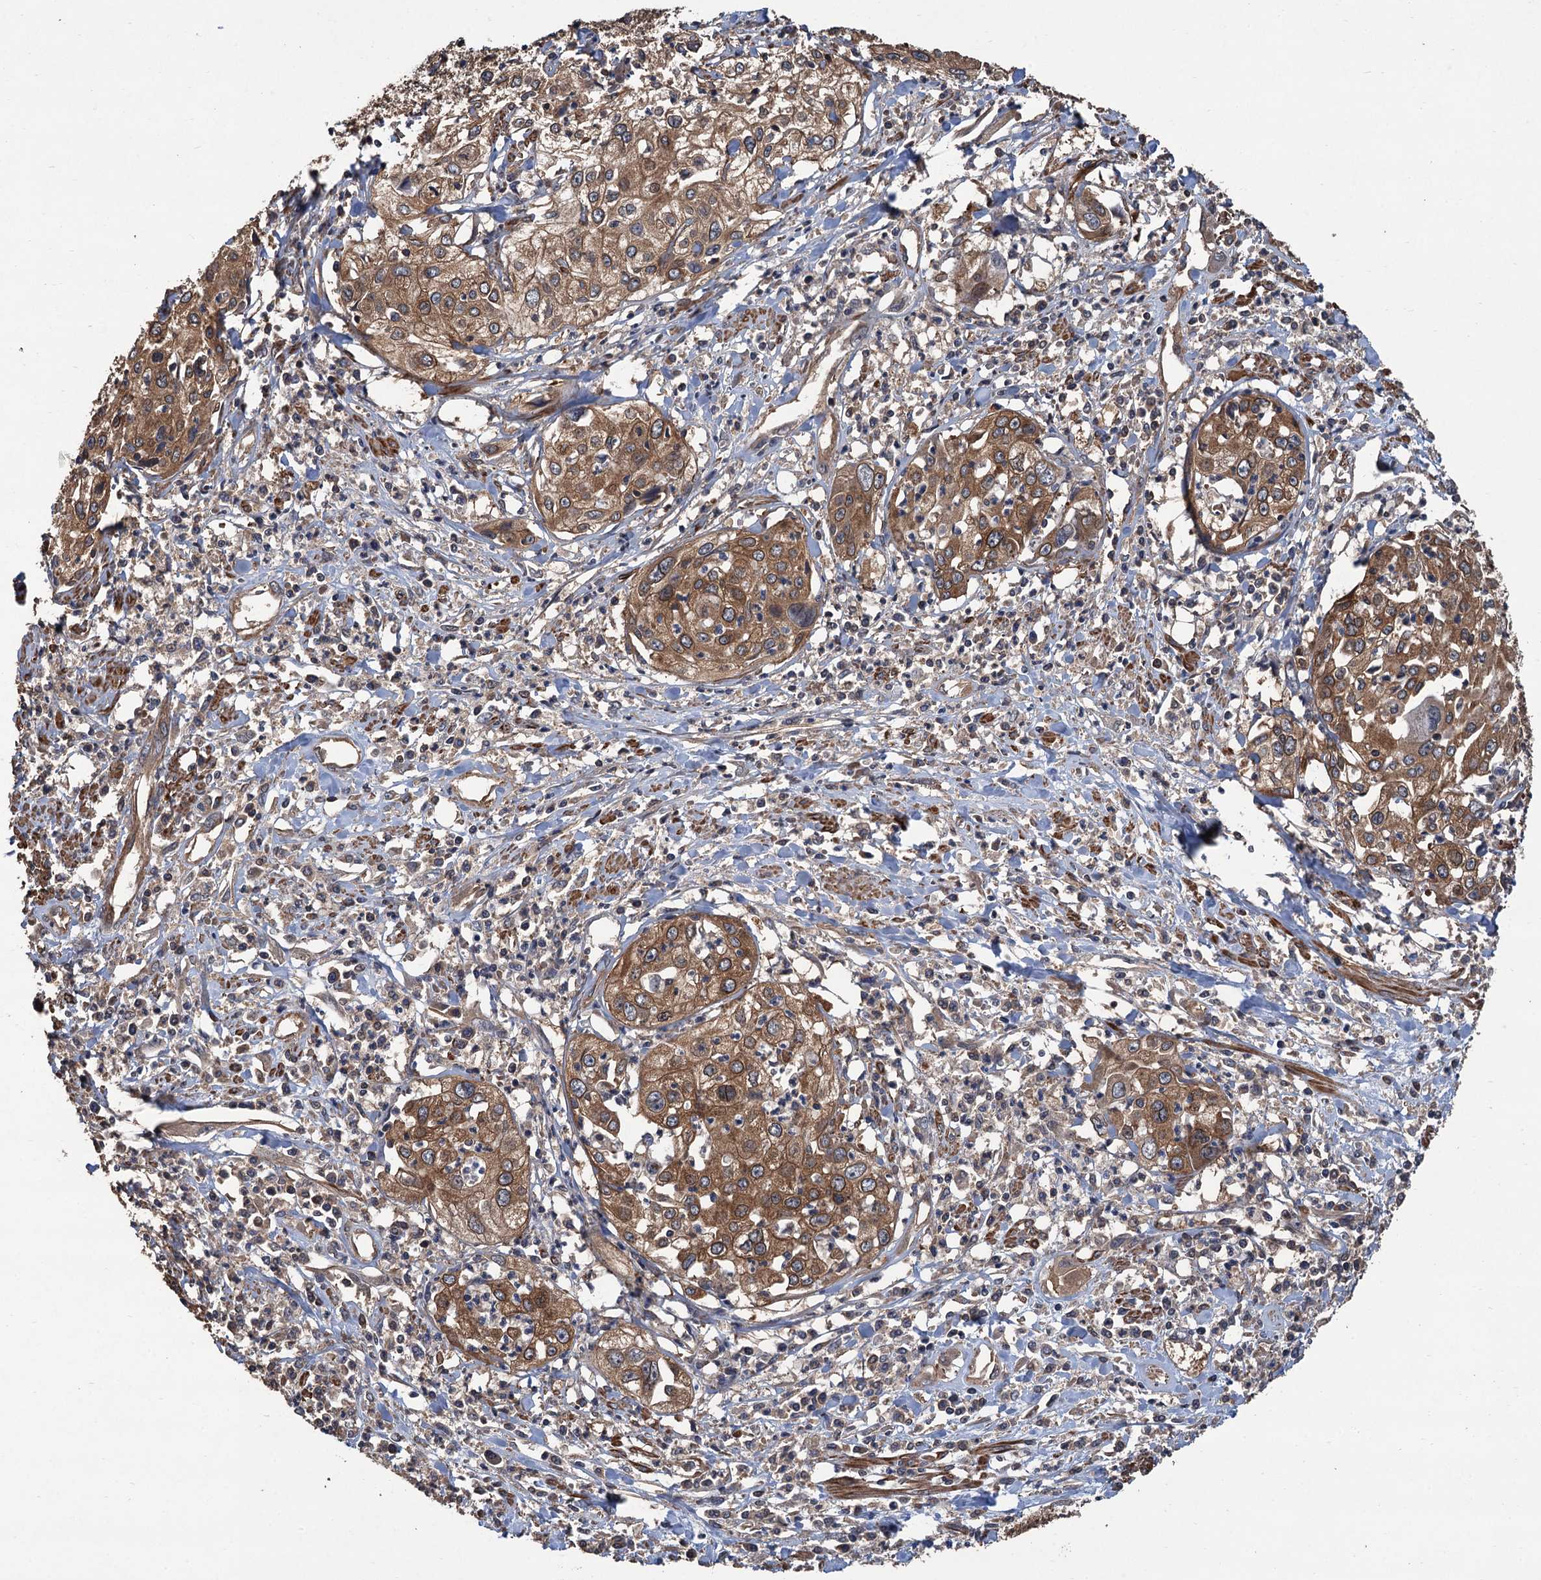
{"staining": {"intensity": "moderate", "quantity": ">75%", "location": "cytoplasmic/membranous"}, "tissue": "cervical cancer", "cell_type": "Tumor cells", "image_type": "cancer", "snomed": [{"axis": "morphology", "description": "Squamous cell carcinoma, NOS"}, {"axis": "topography", "description": "Cervix"}], "caption": "Immunohistochemical staining of cervical squamous cell carcinoma reveals medium levels of moderate cytoplasmic/membranous expression in about >75% of tumor cells.", "gene": "PPP4R1", "patient": {"sex": "female", "age": 31}}